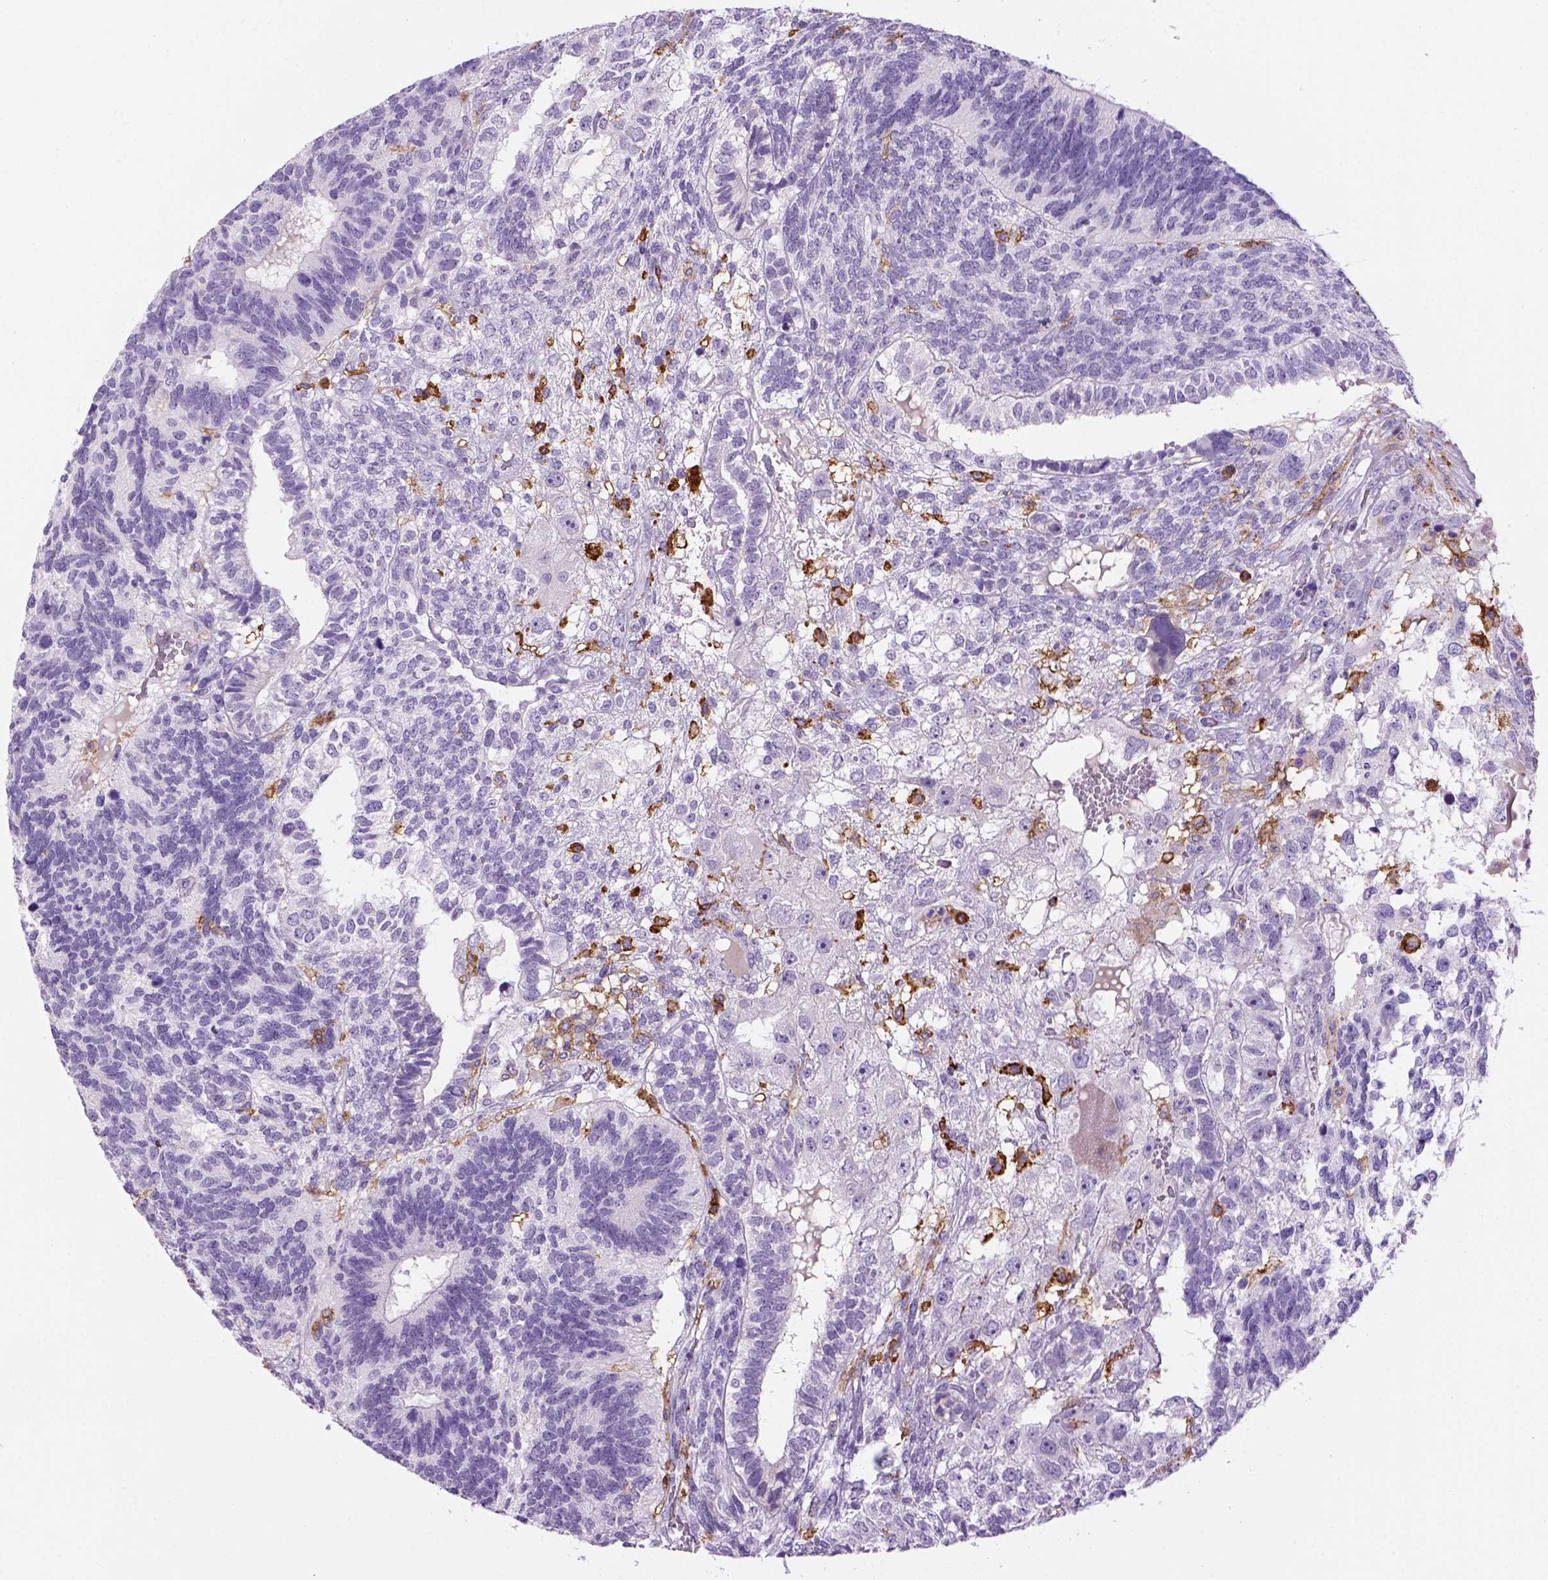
{"staining": {"intensity": "negative", "quantity": "none", "location": "none"}, "tissue": "testis cancer", "cell_type": "Tumor cells", "image_type": "cancer", "snomed": [{"axis": "morphology", "description": "Seminoma, NOS"}, {"axis": "morphology", "description": "Carcinoma, Embryonal, NOS"}, {"axis": "topography", "description": "Testis"}], "caption": "Tumor cells are negative for brown protein staining in testis cancer (seminoma).", "gene": "CD14", "patient": {"sex": "male", "age": 41}}